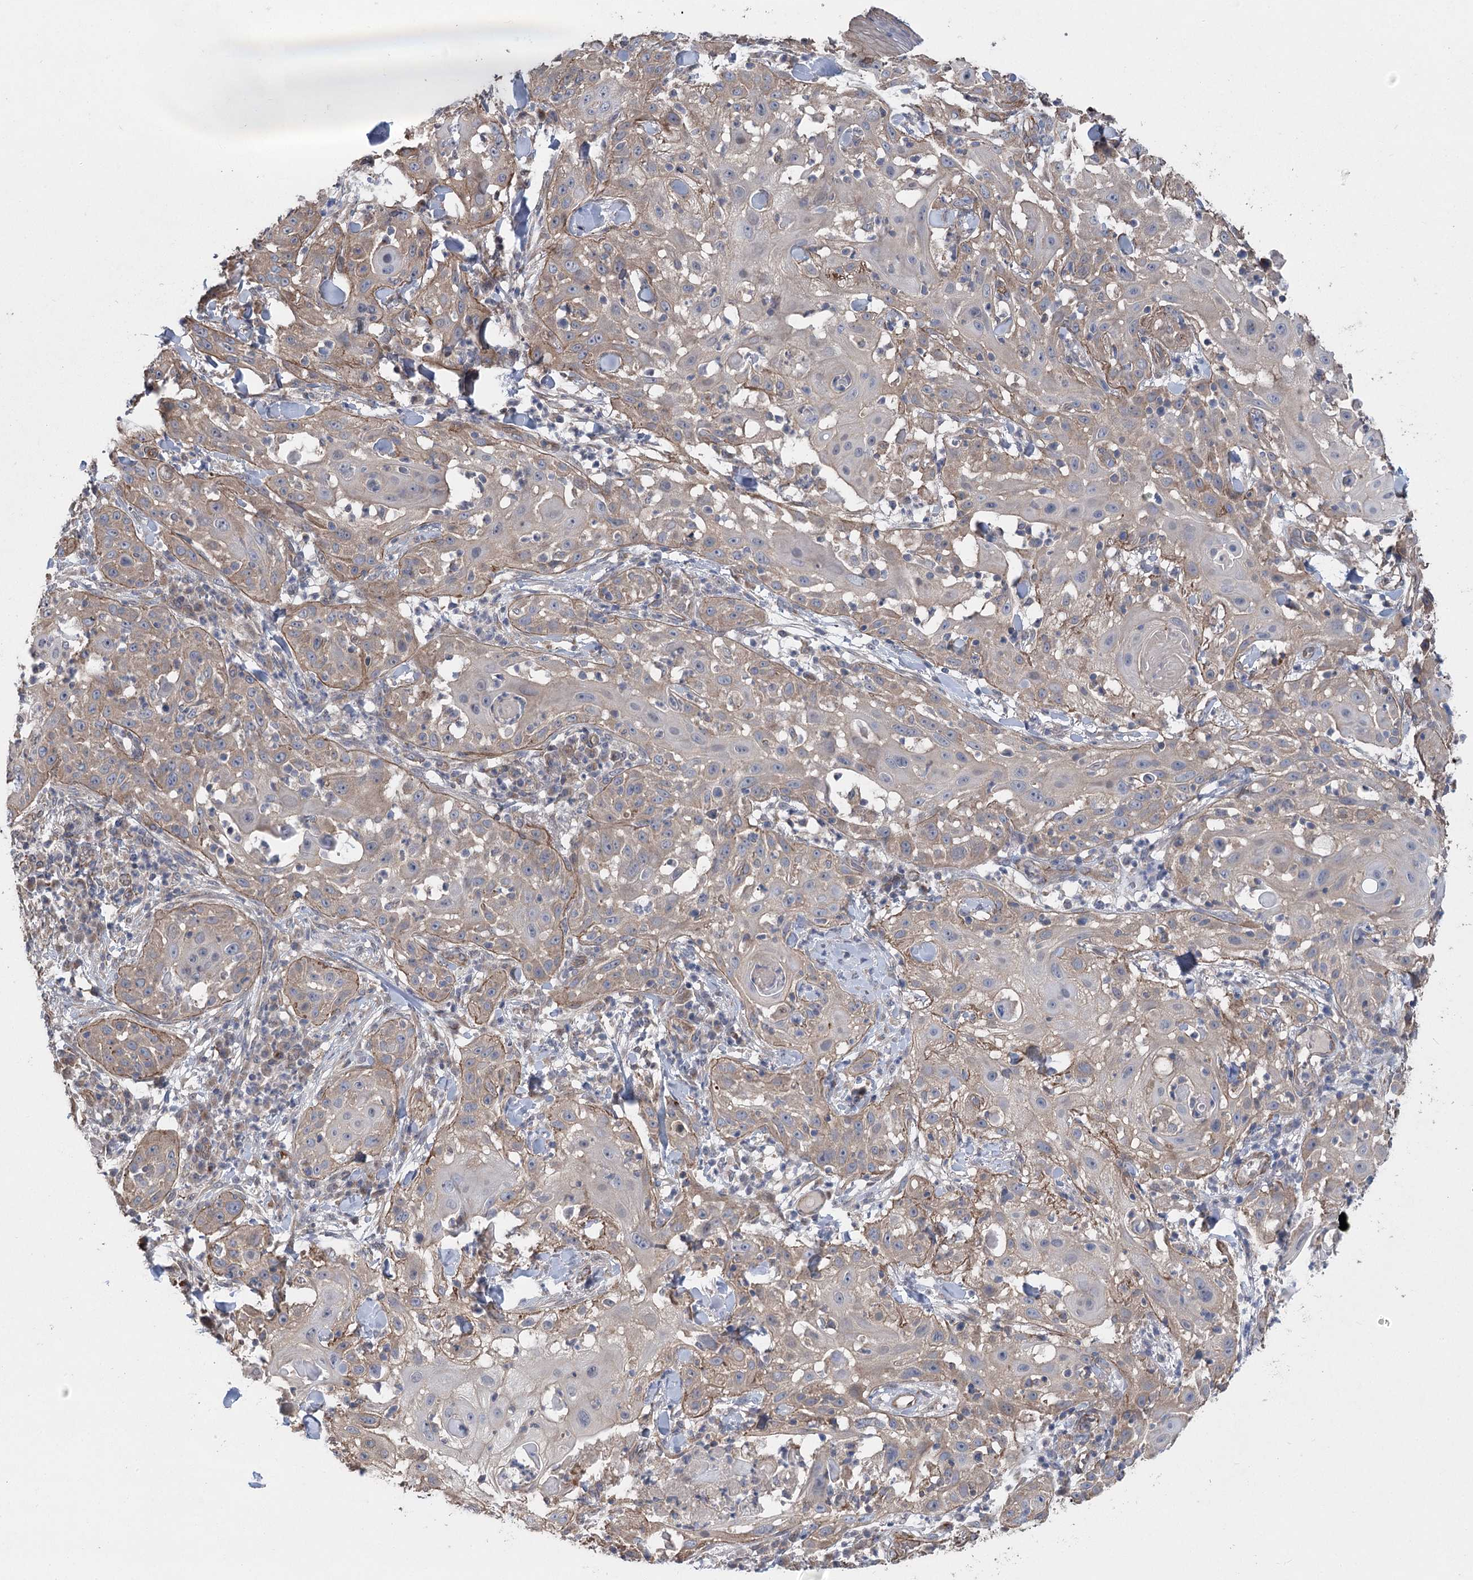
{"staining": {"intensity": "weak", "quantity": "25%-75%", "location": "cytoplasmic/membranous"}, "tissue": "skin cancer", "cell_type": "Tumor cells", "image_type": "cancer", "snomed": [{"axis": "morphology", "description": "Squamous cell carcinoma, NOS"}, {"axis": "topography", "description": "Skin"}], "caption": "Immunohistochemical staining of human skin squamous cell carcinoma demonstrates weak cytoplasmic/membranous protein staining in approximately 25%-75% of tumor cells.", "gene": "RWDD4", "patient": {"sex": "female", "age": 44}}